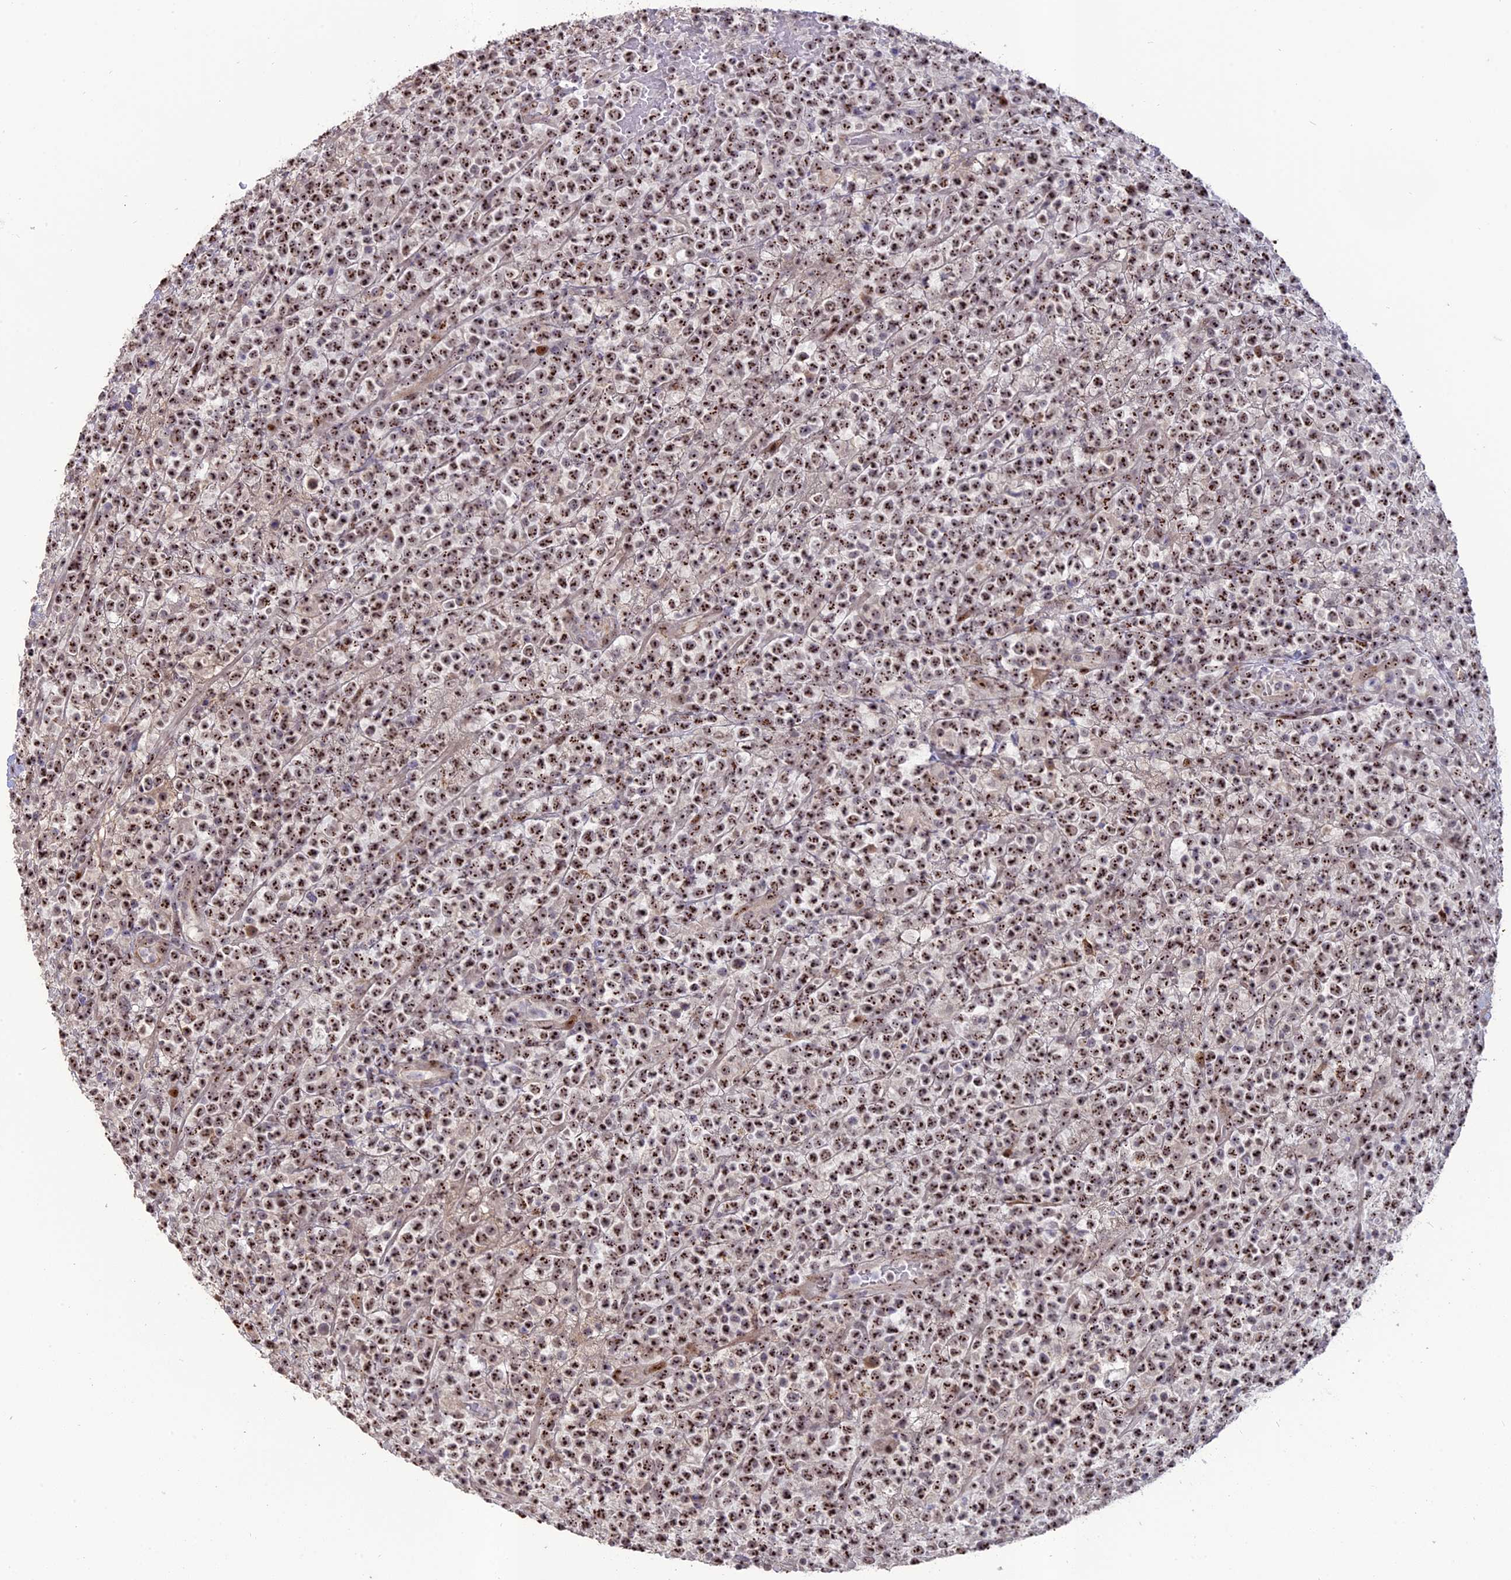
{"staining": {"intensity": "strong", "quantity": ">75%", "location": "nuclear"}, "tissue": "lymphoma", "cell_type": "Tumor cells", "image_type": "cancer", "snomed": [{"axis": "morphology", "description": "Malignant lymphoma, non-Hodgkin's type, High grade"}, {"axis": "topography", "description": "Colon"}], "caption": "Immunohistochemistry of human high-grade malignant lymphoma, non-Hodgkin's type demonstrates high levels of strong nuclear expression in about >75% of tumor cells.", "gene": "FAM131A", "patient": {"sex": "female", "age": 53}}